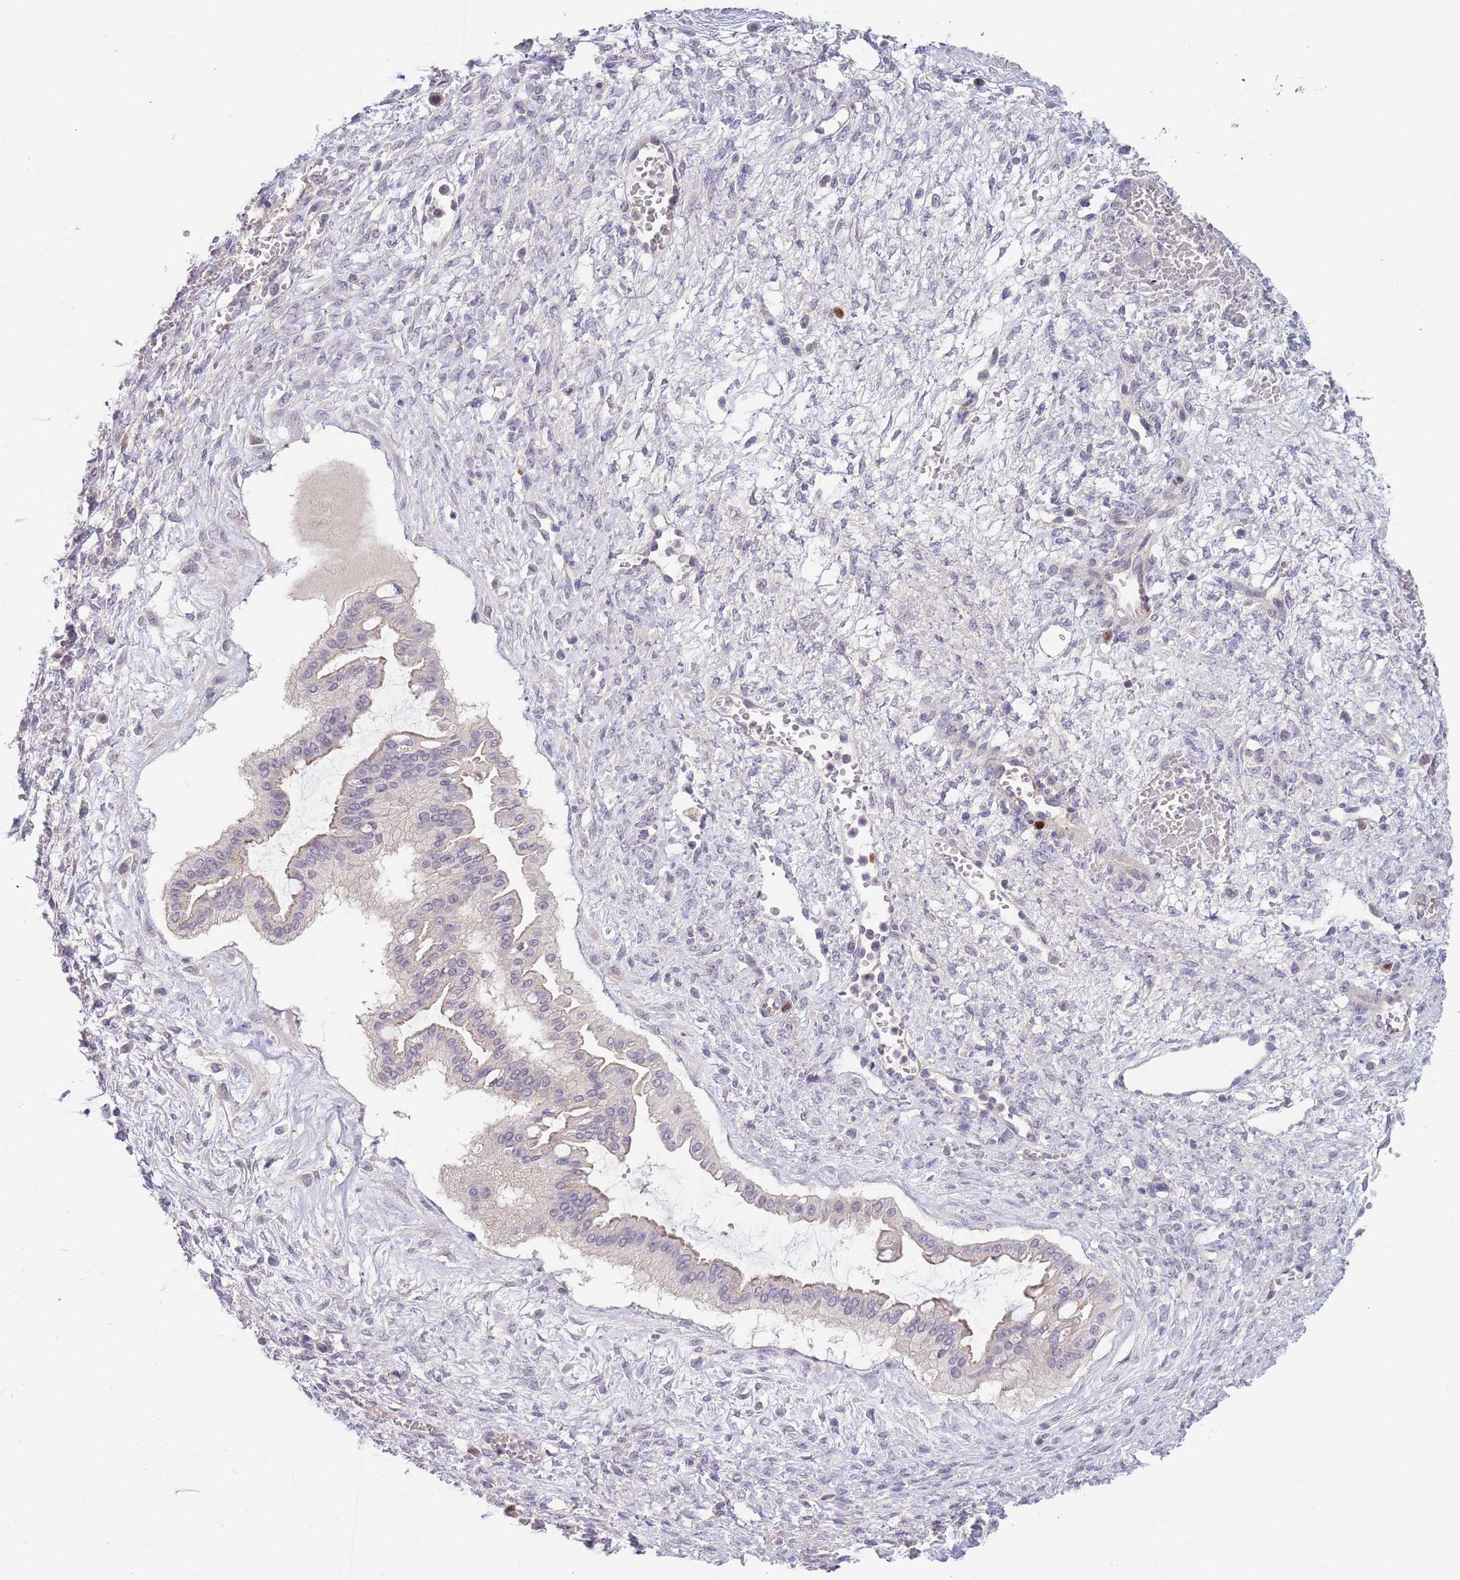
{"staining": {"intensity": "moderate", "quantity": "<25%", "location": "nuclear"}, "tissue": "ovarian cancer", "cell_type": "Tumor cells", "image_type": "cancer", "snomed": [{"axis": "morphology", "description": "Cystadenocarcinoma, mucinous, NOS"}, {"axis": "topography", "description": "Ovary"}], "caption": "This micrograph demonstrates immunohistochemistry (IHC) staining of human mucinous cystadenocarcinoma (ovarian), with low moderate nuclear positivity in about <25% of tumor cells.", "gene": "PIMREG", "patient": {"sex": "female", "age": 73}}